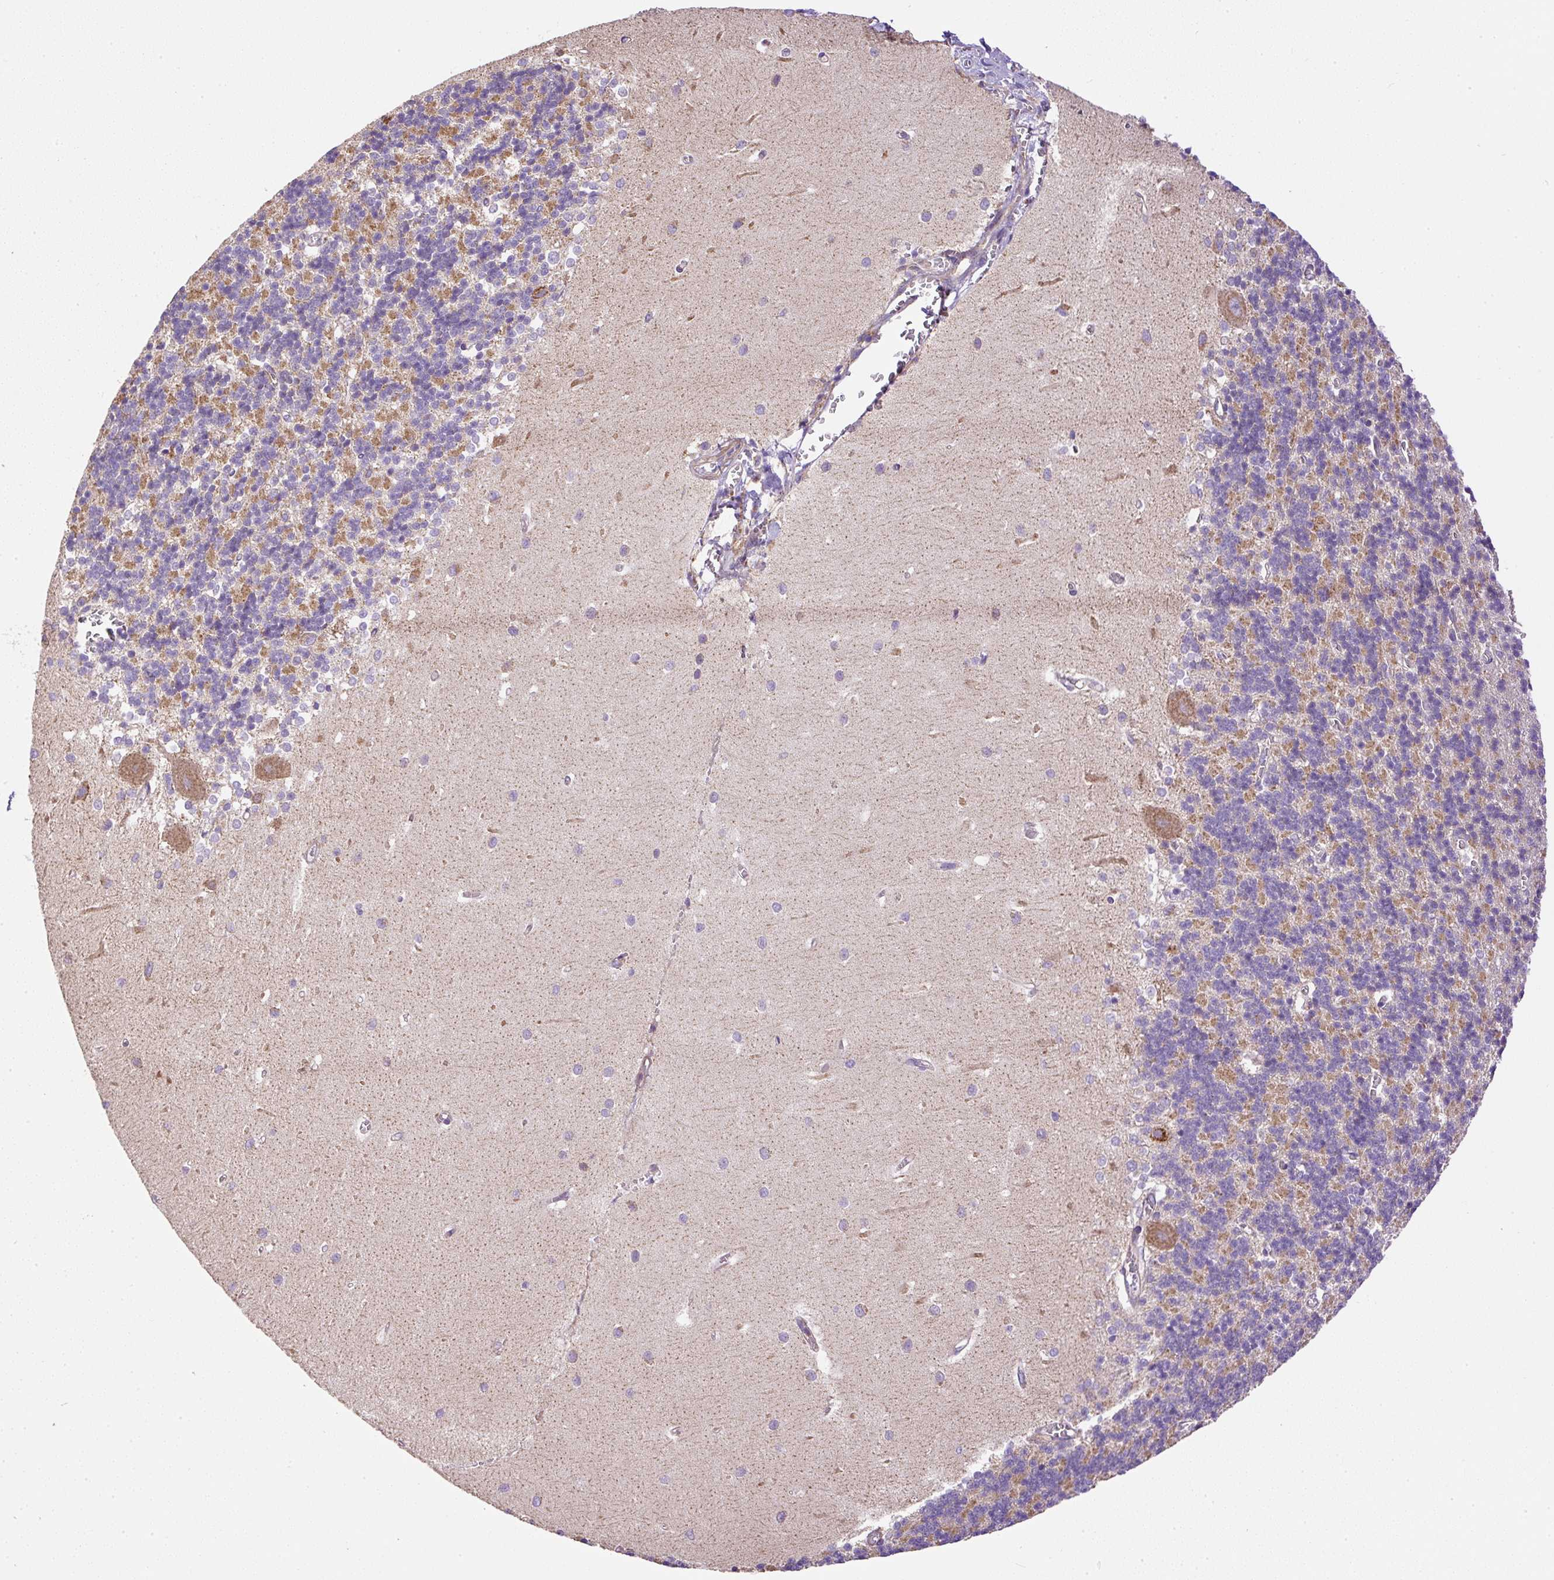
{"staining": {"intensity": "moderate", "quantity": "25%-75%", "location": "cytoplasmic/membranous"}, "tissue": "cerebellum", "cell_type": "Cells in granular layer", "image_type": "normal", "snomed": [{"axis": "morphology", "description": "Normal tissue, NOS"}, {"axis": "topography", "description": "Cerebellum"}], "caption": "This photomicrograph shows normal cerebellum stained with immunohistochemistry to label a protein in brown. The cytoplasmic/membranous of cells in granular layer show moderate positivity for the protein. Nuclei are counter-stained blue.", "gene": "NDUFAF2", "patient": {"sex": "male", "age": 37}}